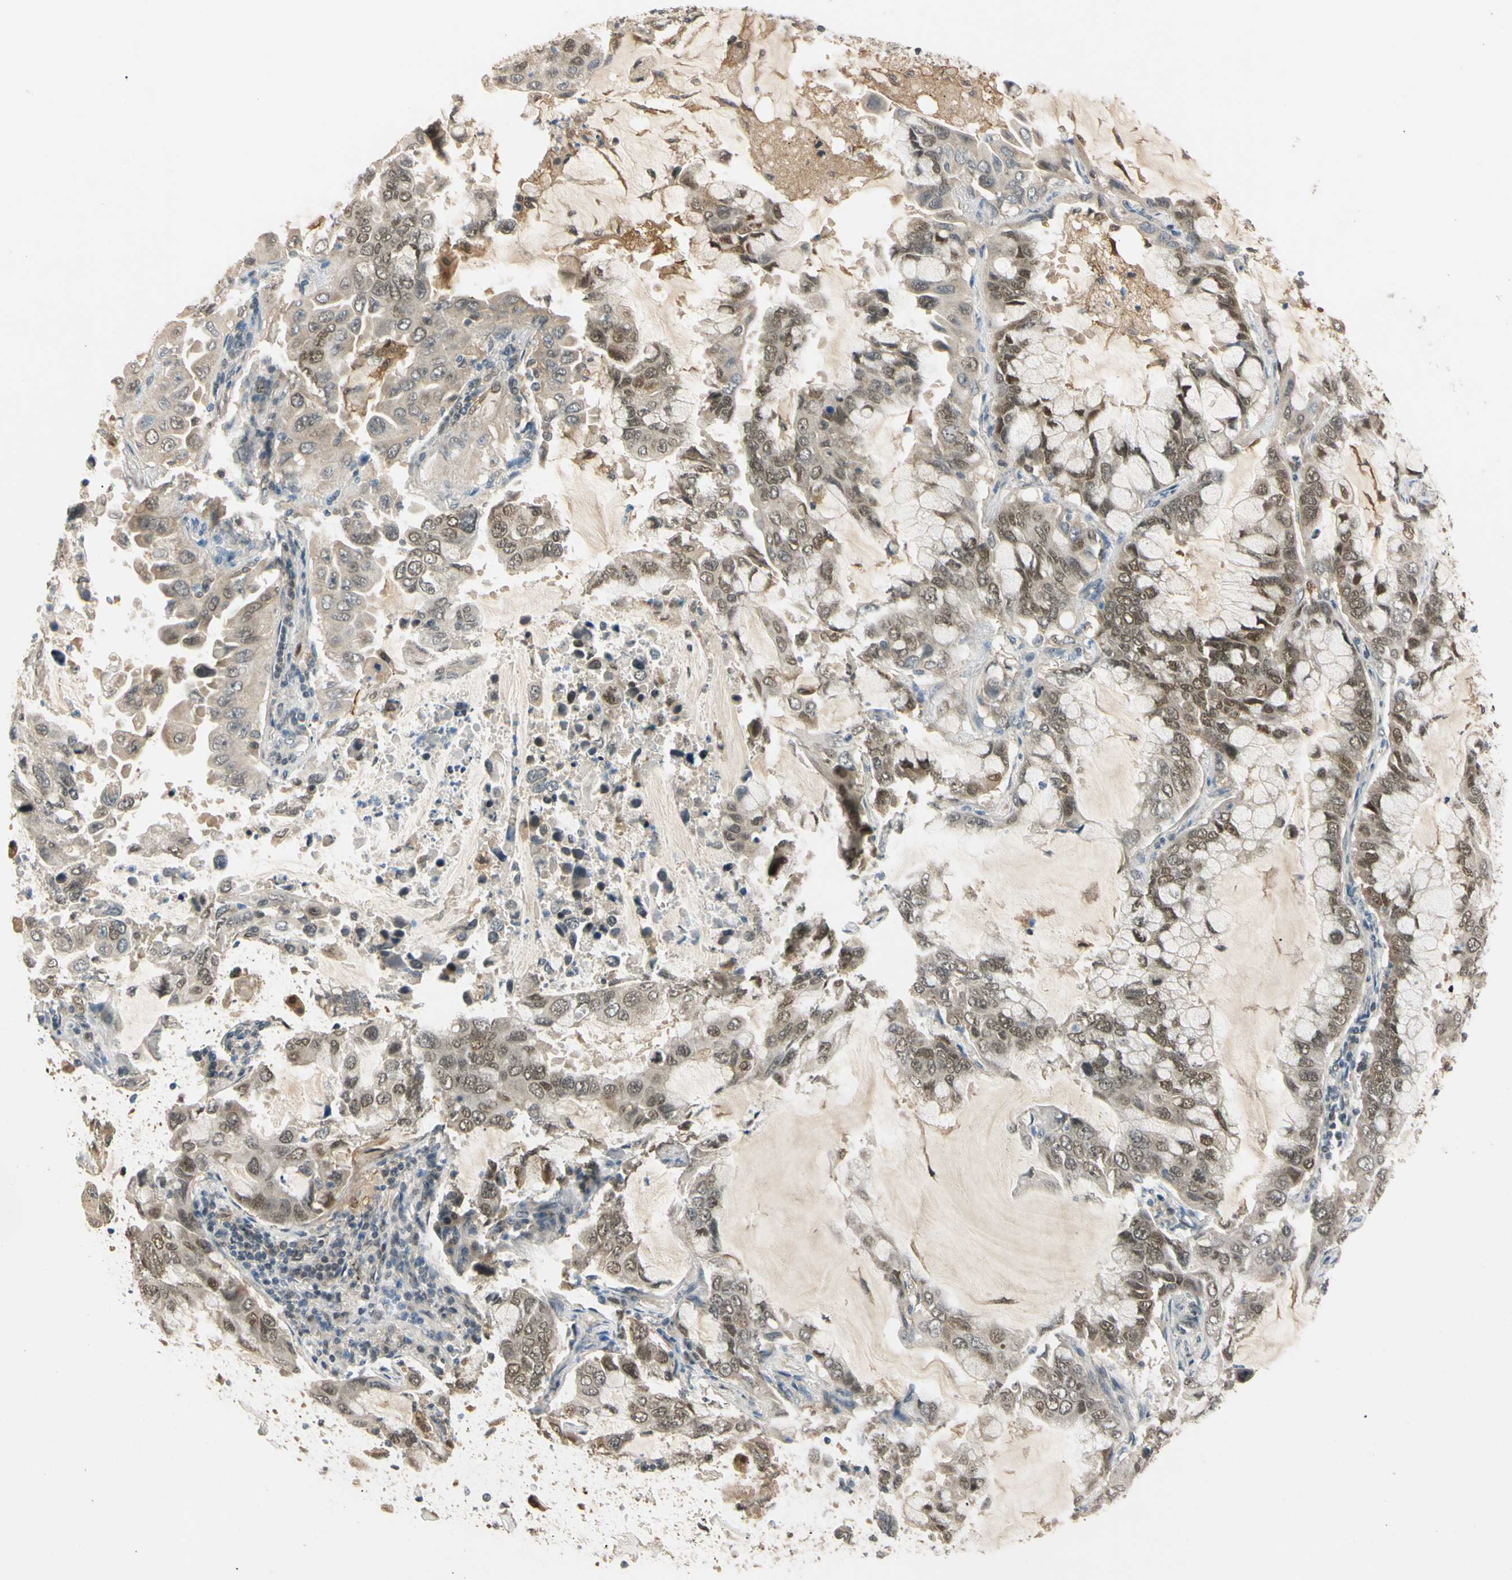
{"staining": {"intensity": "moderate", "quantity": ">75%", "location": "cytoplasmic/membranous,nuclear"}, "tissue": "lung cancer", "cell_type": "Tumor cells", "image_type": "cancer", "snomed": [{"axis": "morphology", "description": "Adenocarcinoma, NOS"}, {"axis": "topography", "description": "Lung"}], "caption": "Protein staining reveals moderate cytoplasmic/membranous and nuclear expression in about >75% of tumor cells in adenocarcinoma (lung).", "gene": "RIOX2", "patient": {"sex": "male", "age": 64}}